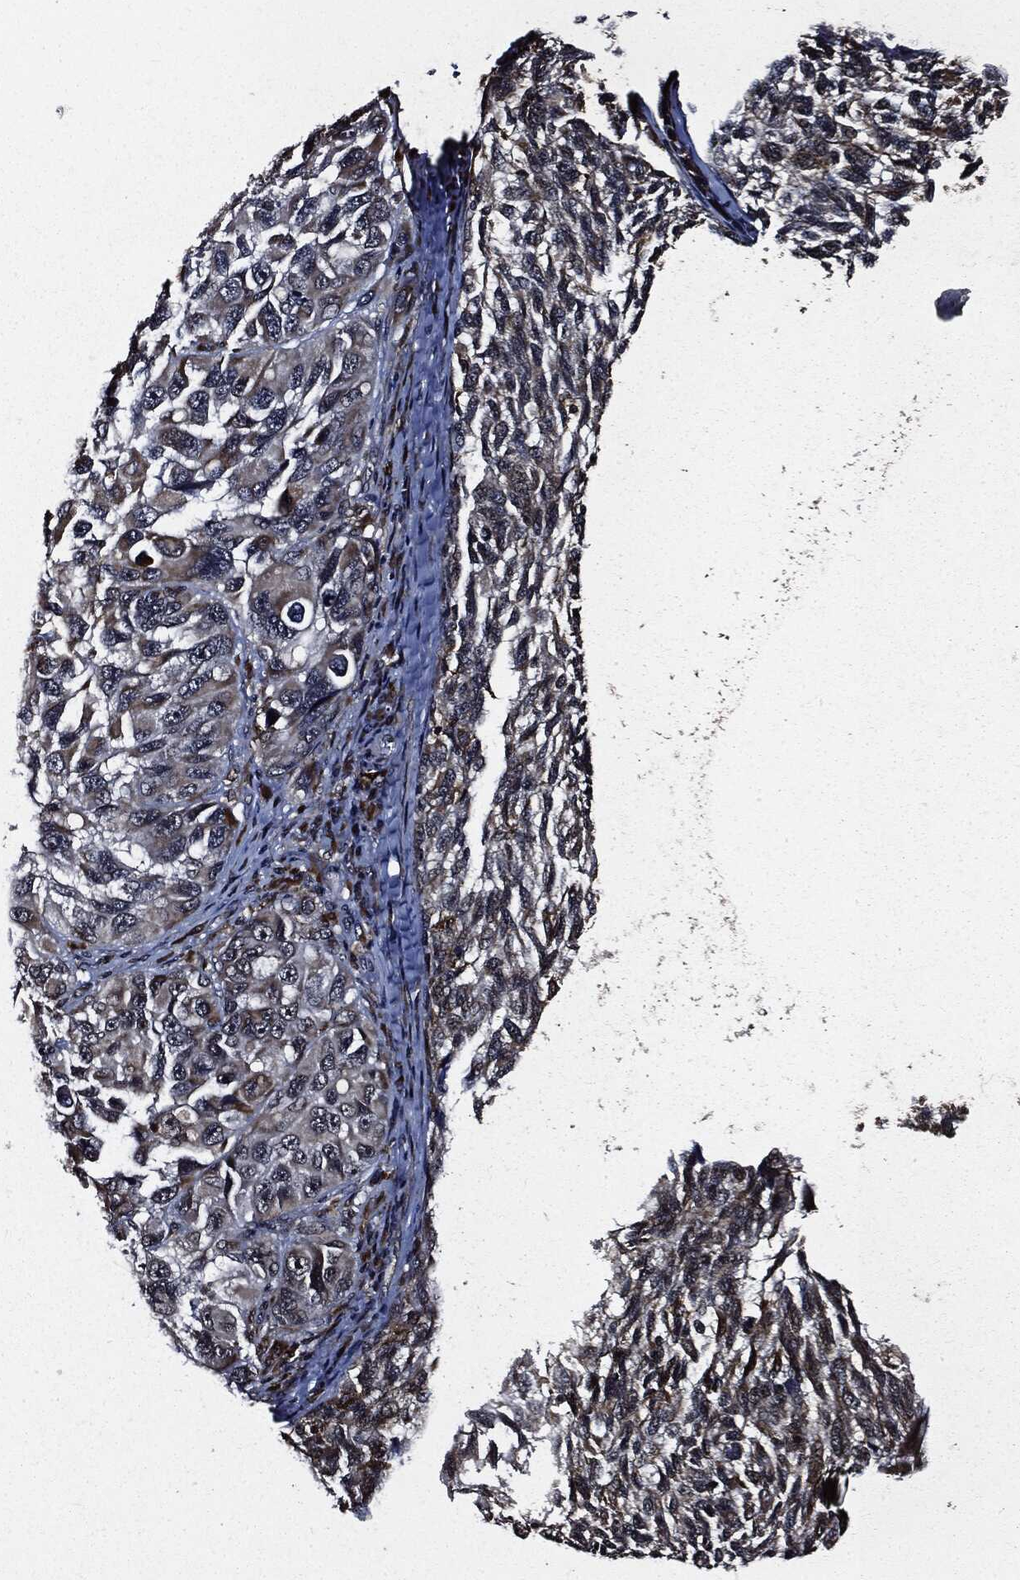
{"staining": {"intensity": "negative", "quantity": "none", "location": "none"}, "tissue": "melanoma", "cell_type": "Tumor cells", "image_type": "cancer", "snomed": [{"axis": "morphology", "description": "Malignant melanoma, NOS"}, {"axis": "topography", "description": "Skin"}], "caption": "A micrograph of melanoma stained for a protein demonstrates no brown staining in tumor cells.", "gene": "SUGT1", "patient": {"sex": "female", "age": 73}}